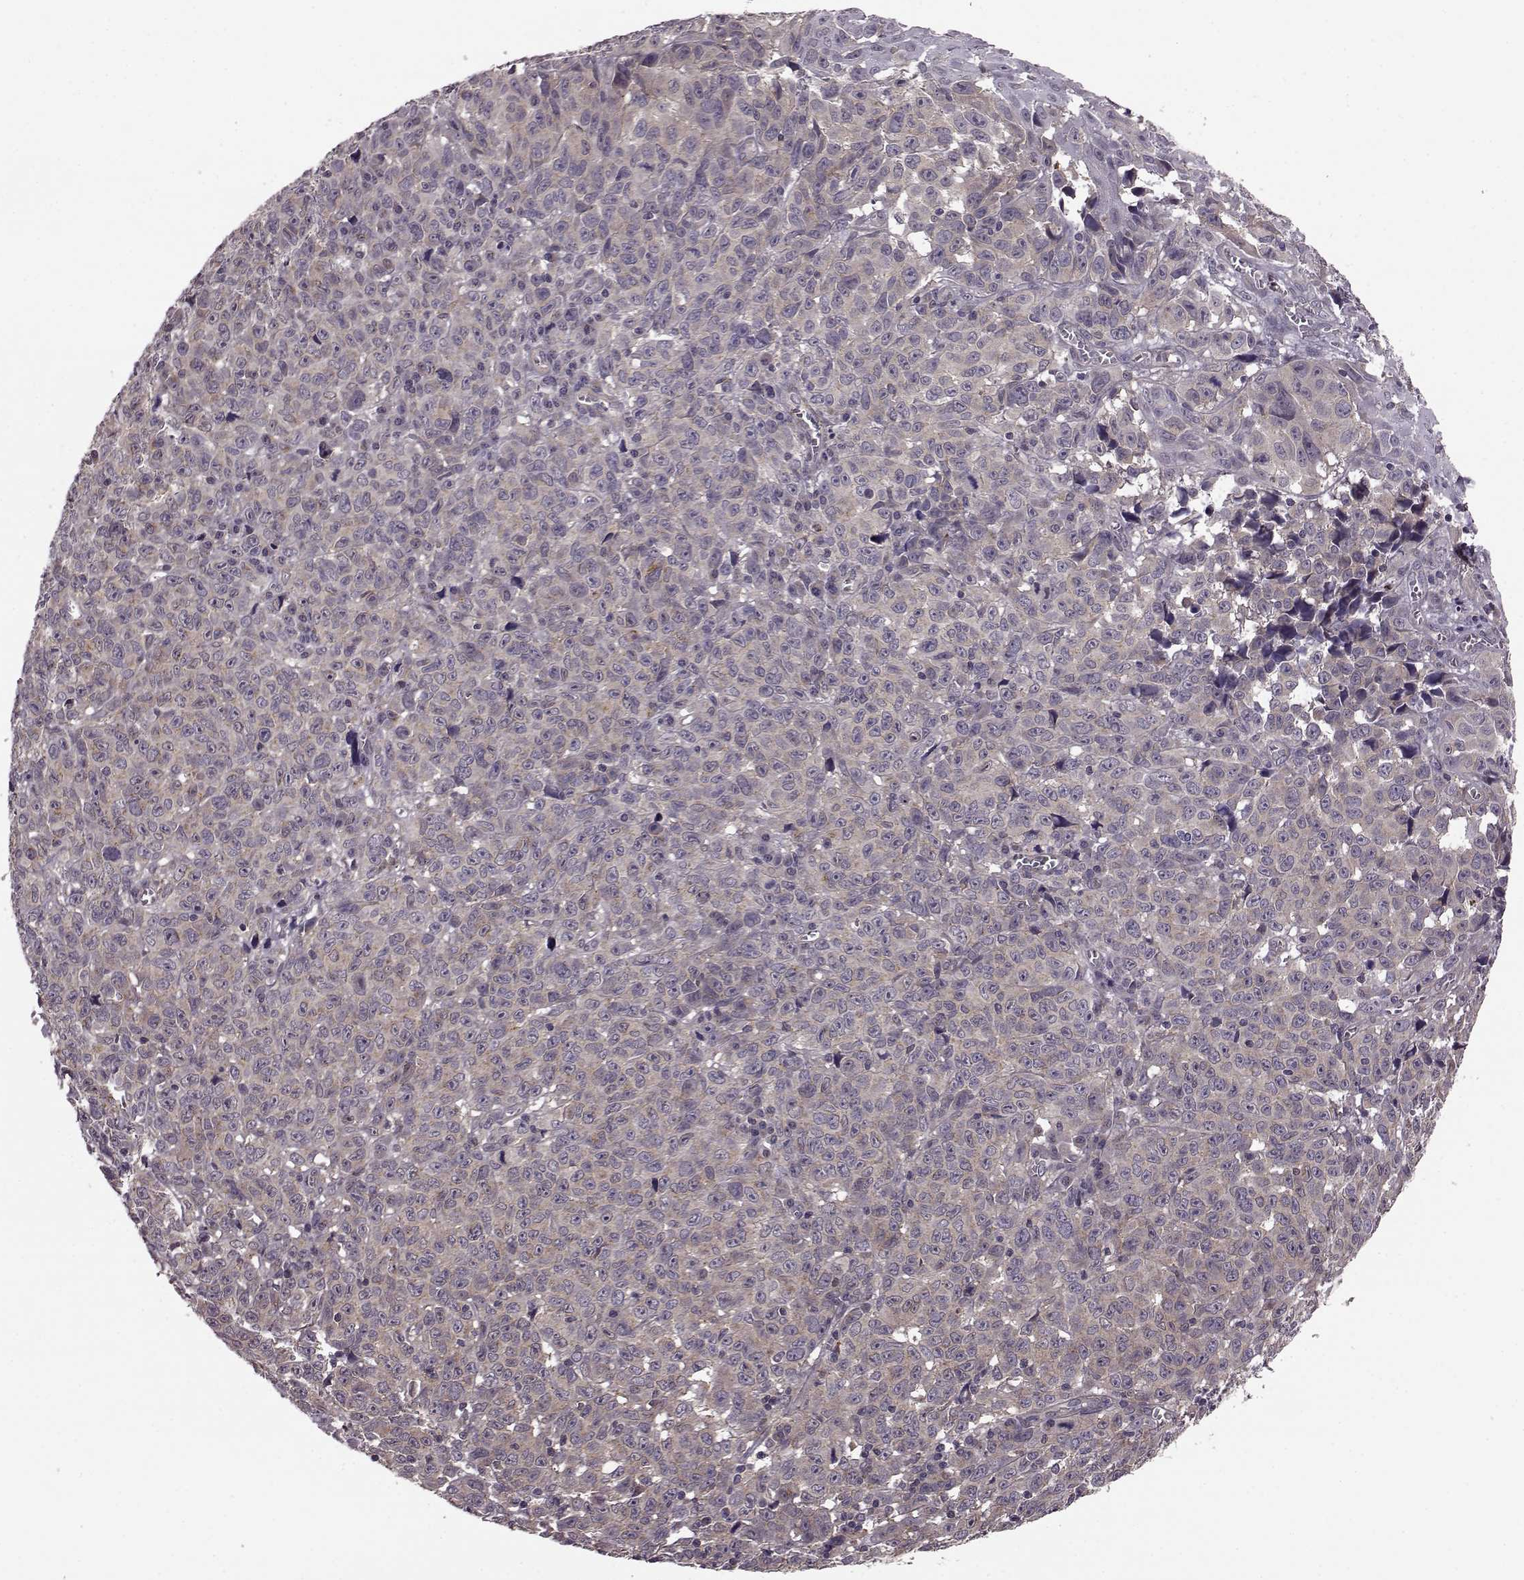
{"staining": {"intensity": "moderate", "quantity": "25%-75%", "location": "cytoplasmic/membranous"}, "tissue": "melanoma", "cell_type": "Tumor cells", "image_type": "cancer", "snomed": [{"axis": "morphology", "description": "Malignant melanoma, NOS"}, {"axis": "topography", "description": "Vulva, labia, clitoris and Bartholin´s gland, NO"}], "caption": "Immunohistochemistry (IHC) of melanoma displays medium levels of moderate cytoplasmic/membranous positivity in approximately 25%-75% of tumor cells.", "gene": "FNIP2", "patient": {"sex": "female", "age": 75}}